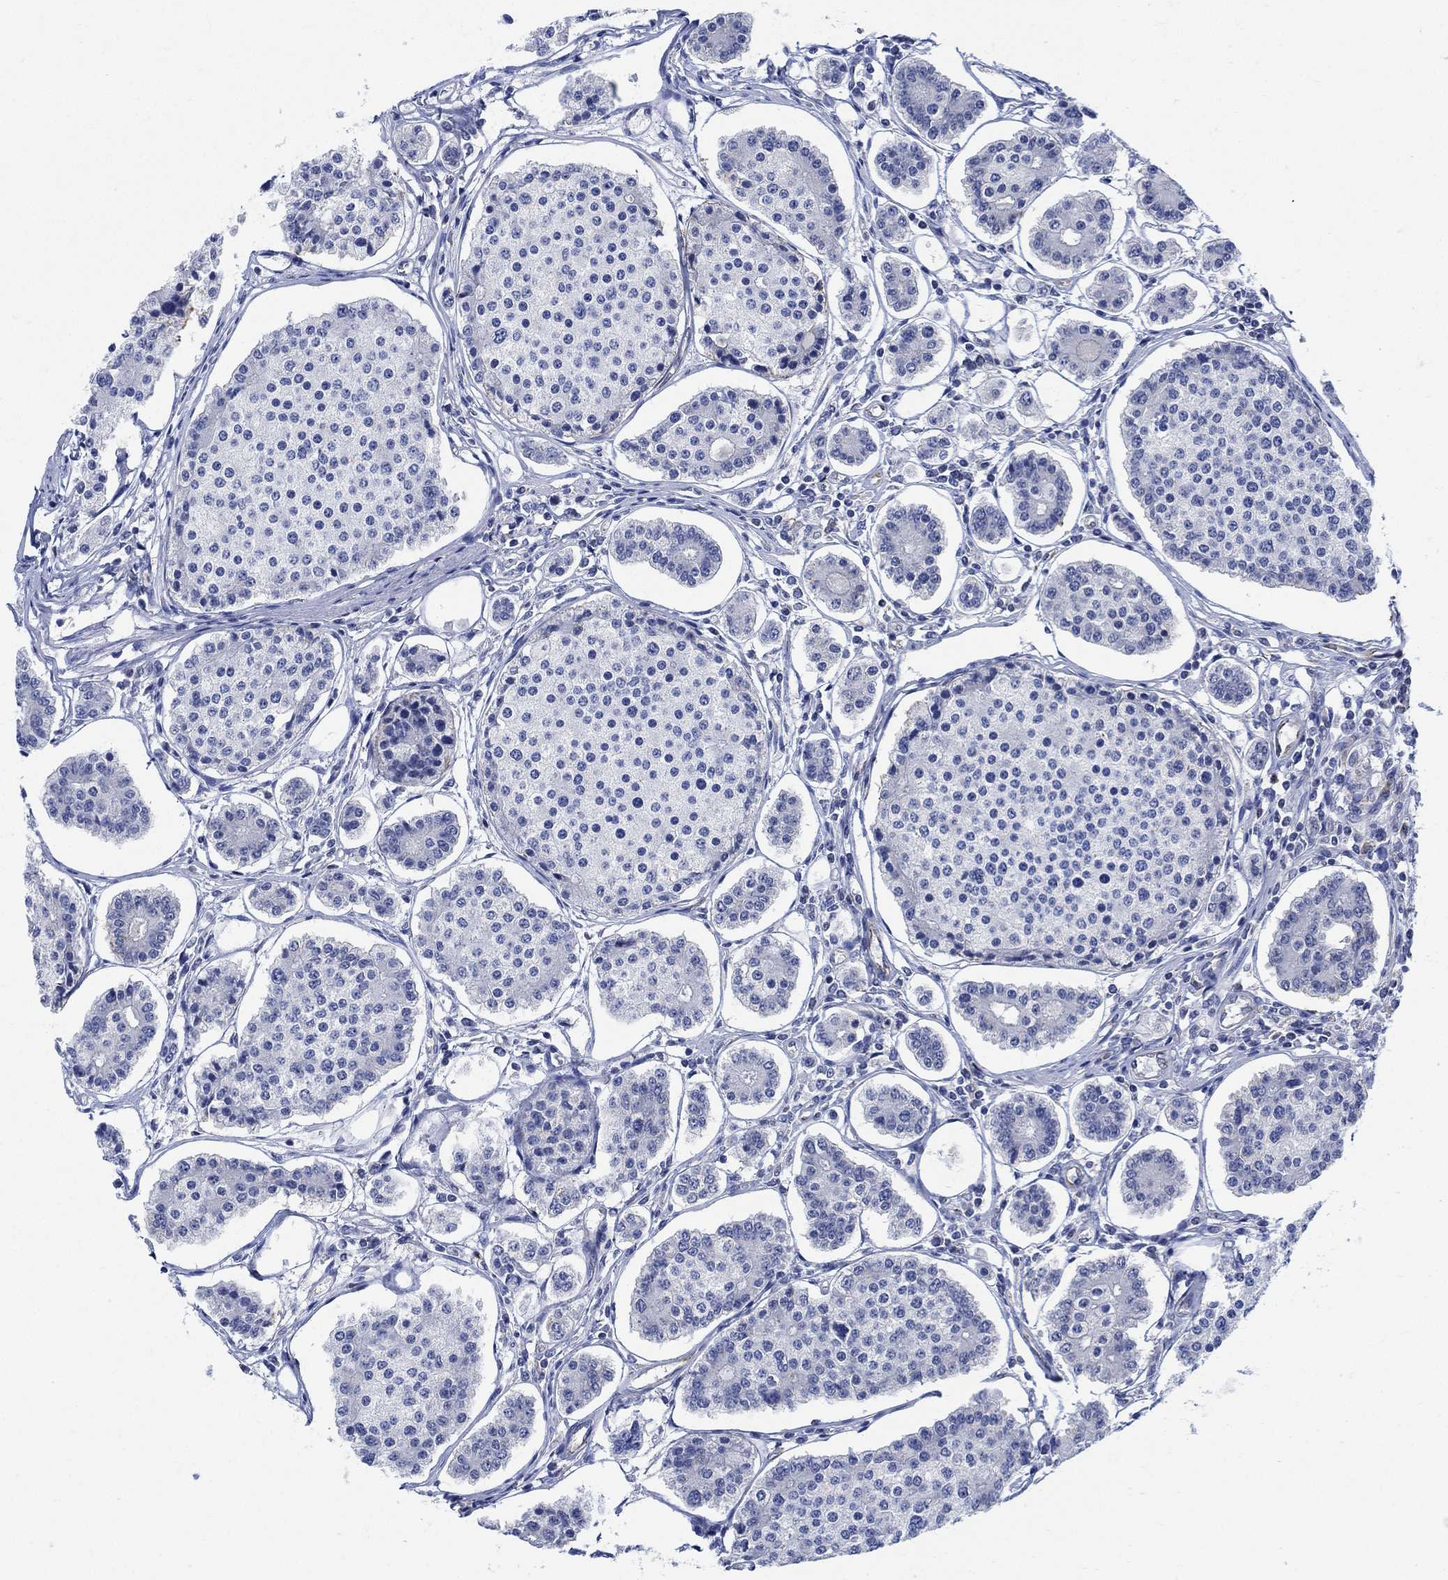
{"staining": {"intensity": "negative", "quantity": "none", "location": "none"}, "tissue": "carcinoid", "cell_type": "Tumor cells", "image_type": "cancer", "snomed": [{"axis": "morphology", "description": "Carcinoid, malignant, NOS"}, {"axis": "topography", "description": "Small intestine"}], "caption": "Carcinoid was stained to show a protein in brown. There is no significant expression in tumor cells.", "gene": "PHF21B", "patient": {"sex": "female", "age": 65}}